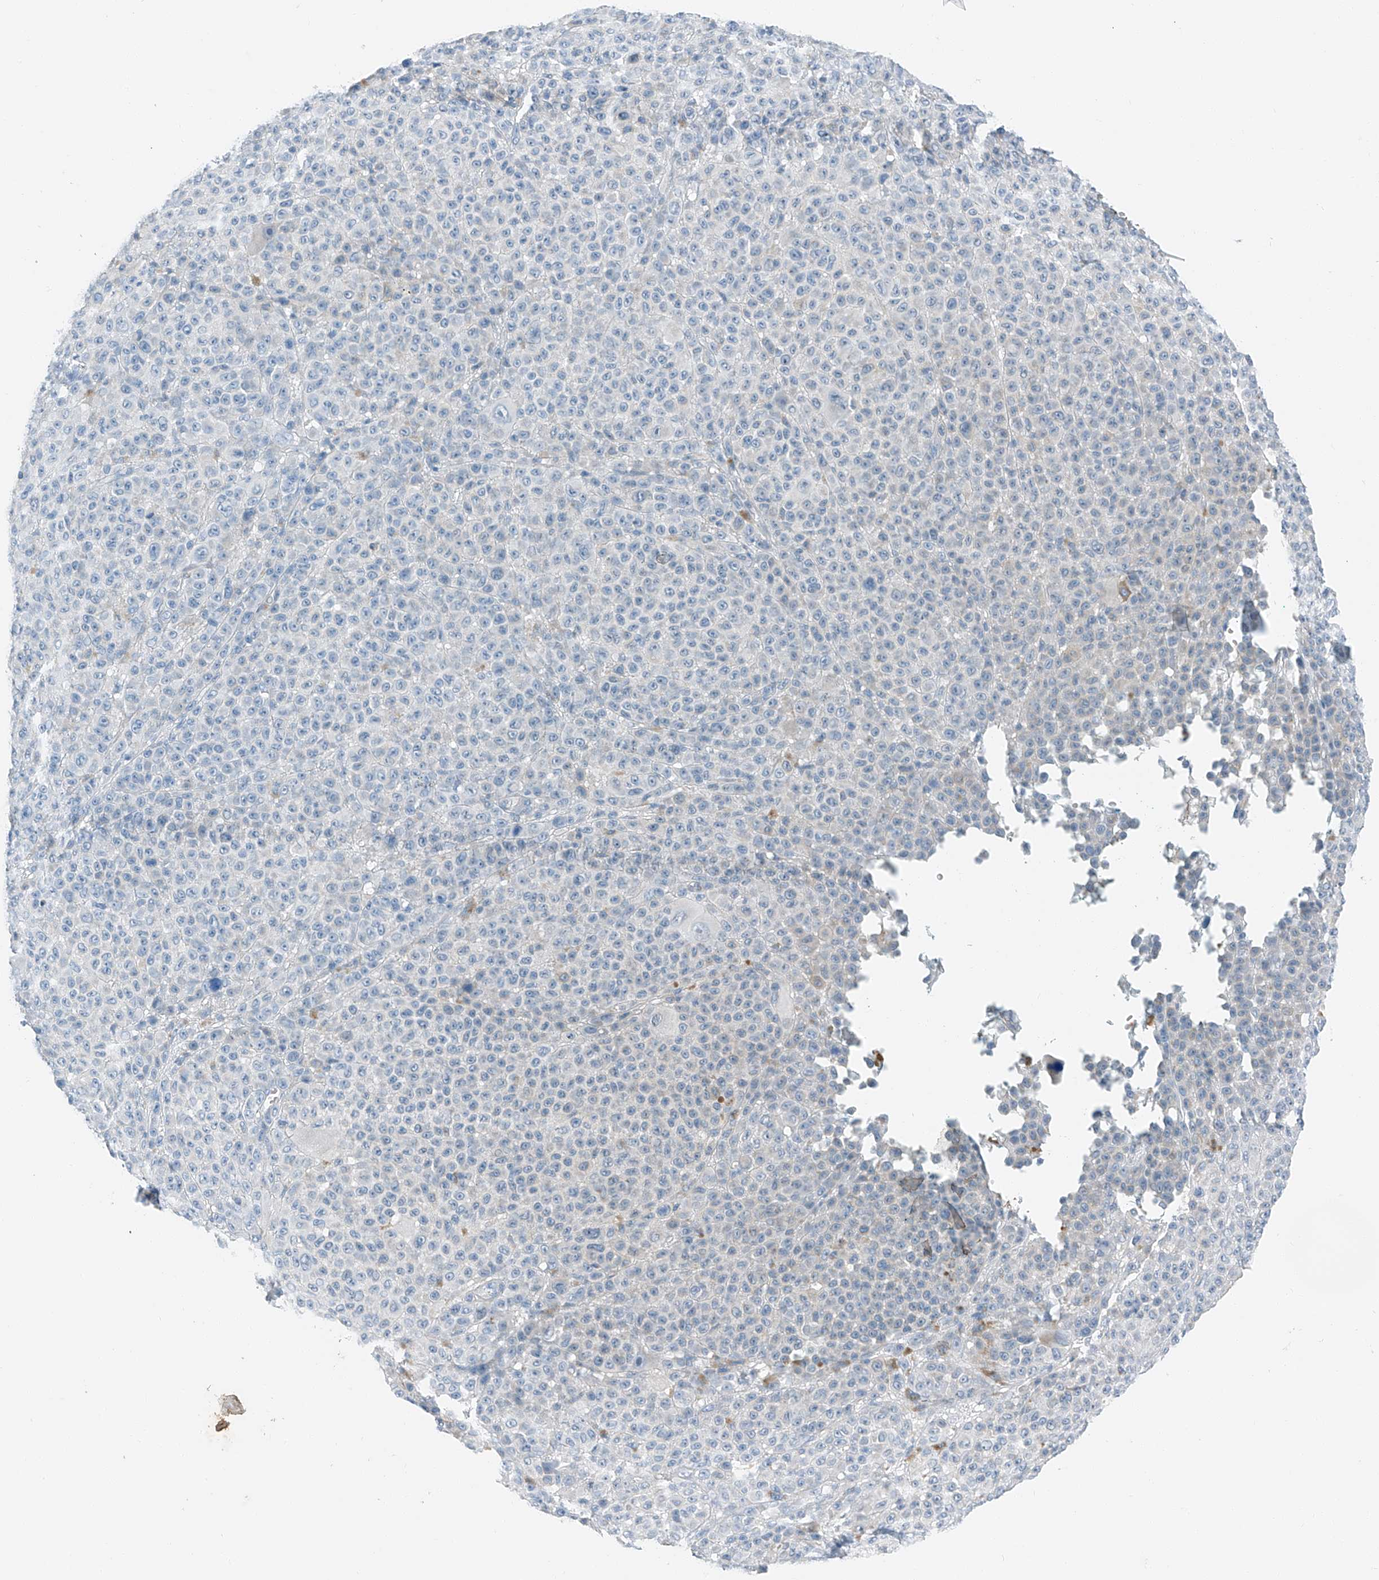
{"staining": {"intensity": "negative", "quantity": "none", "location": "none"}, "tissue": "melanoma", "cell_type": "Tumor cells", "image_type": "cancer", "snomed": [{"axis": "morphology", "description": "Malignant melanoma, NOS"}, {"axis": "topography", "description": "Skin"}], "caption": "This is an immunohistochemistry histopathology image of human malignant melanoma. There is no staining in tumor cells.", "gene": "MDGA1", "patient": {"sex": "female", "age": 94}}